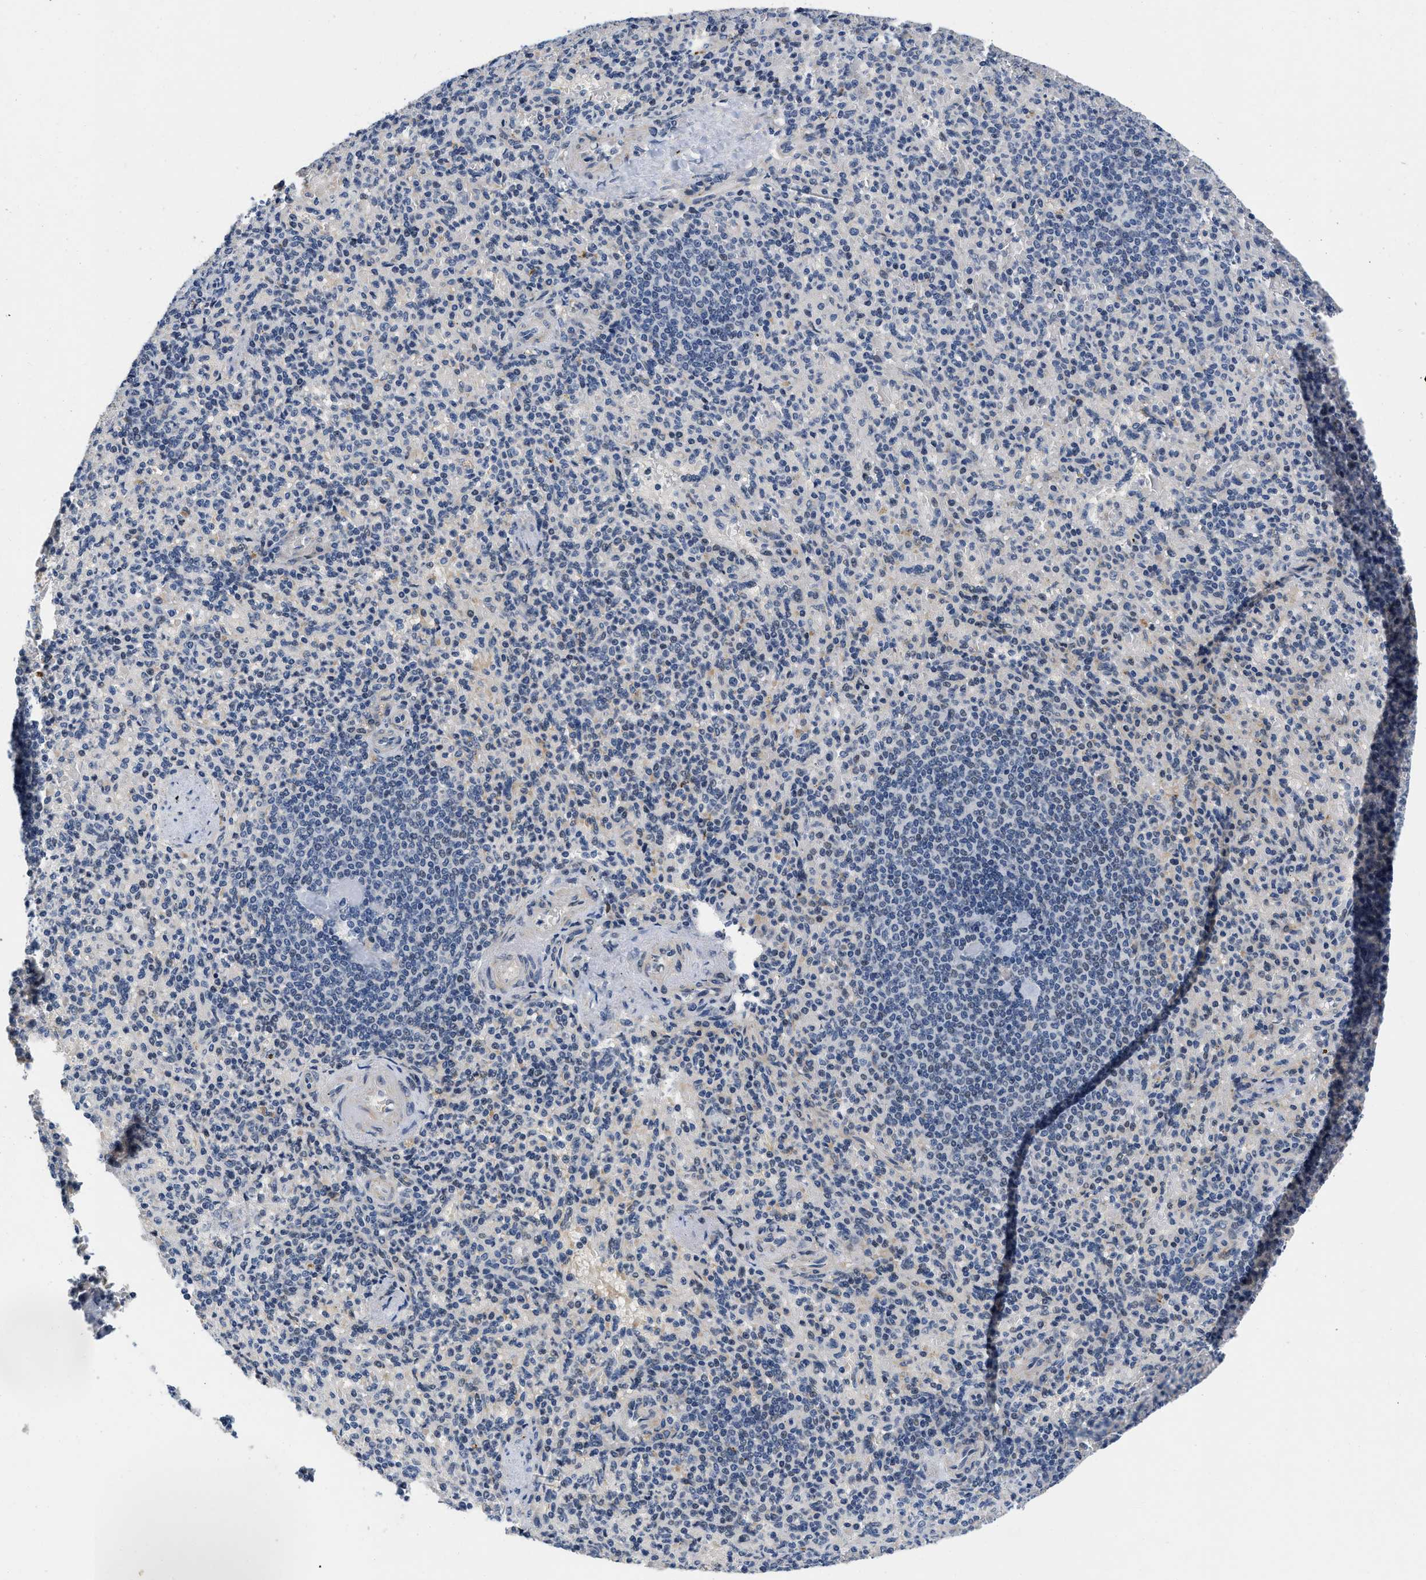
{"staining": {"intensity": "negative", "quantity": "none", "location": "none"}, "tissue": "spleen", "cell_type": "Cells in red pulp", "image_type": "normal", "snomed": [{"axis": "morphology", "description": "Normal tissue, NOS"}, {"axis": "topography", "description": "Spleen"}], "caption": "IHC of normal human spleen shows no expression in cells in red pulp. The staining was performed using DAB (3,3'-diaminobenzidine) to visualize the protein expression in brown, while the nuclei were stained in blue with hematoxylin (Magnification: 20x).", "gene": "VIP", "patient": {"sex": "female", "age": 74}}